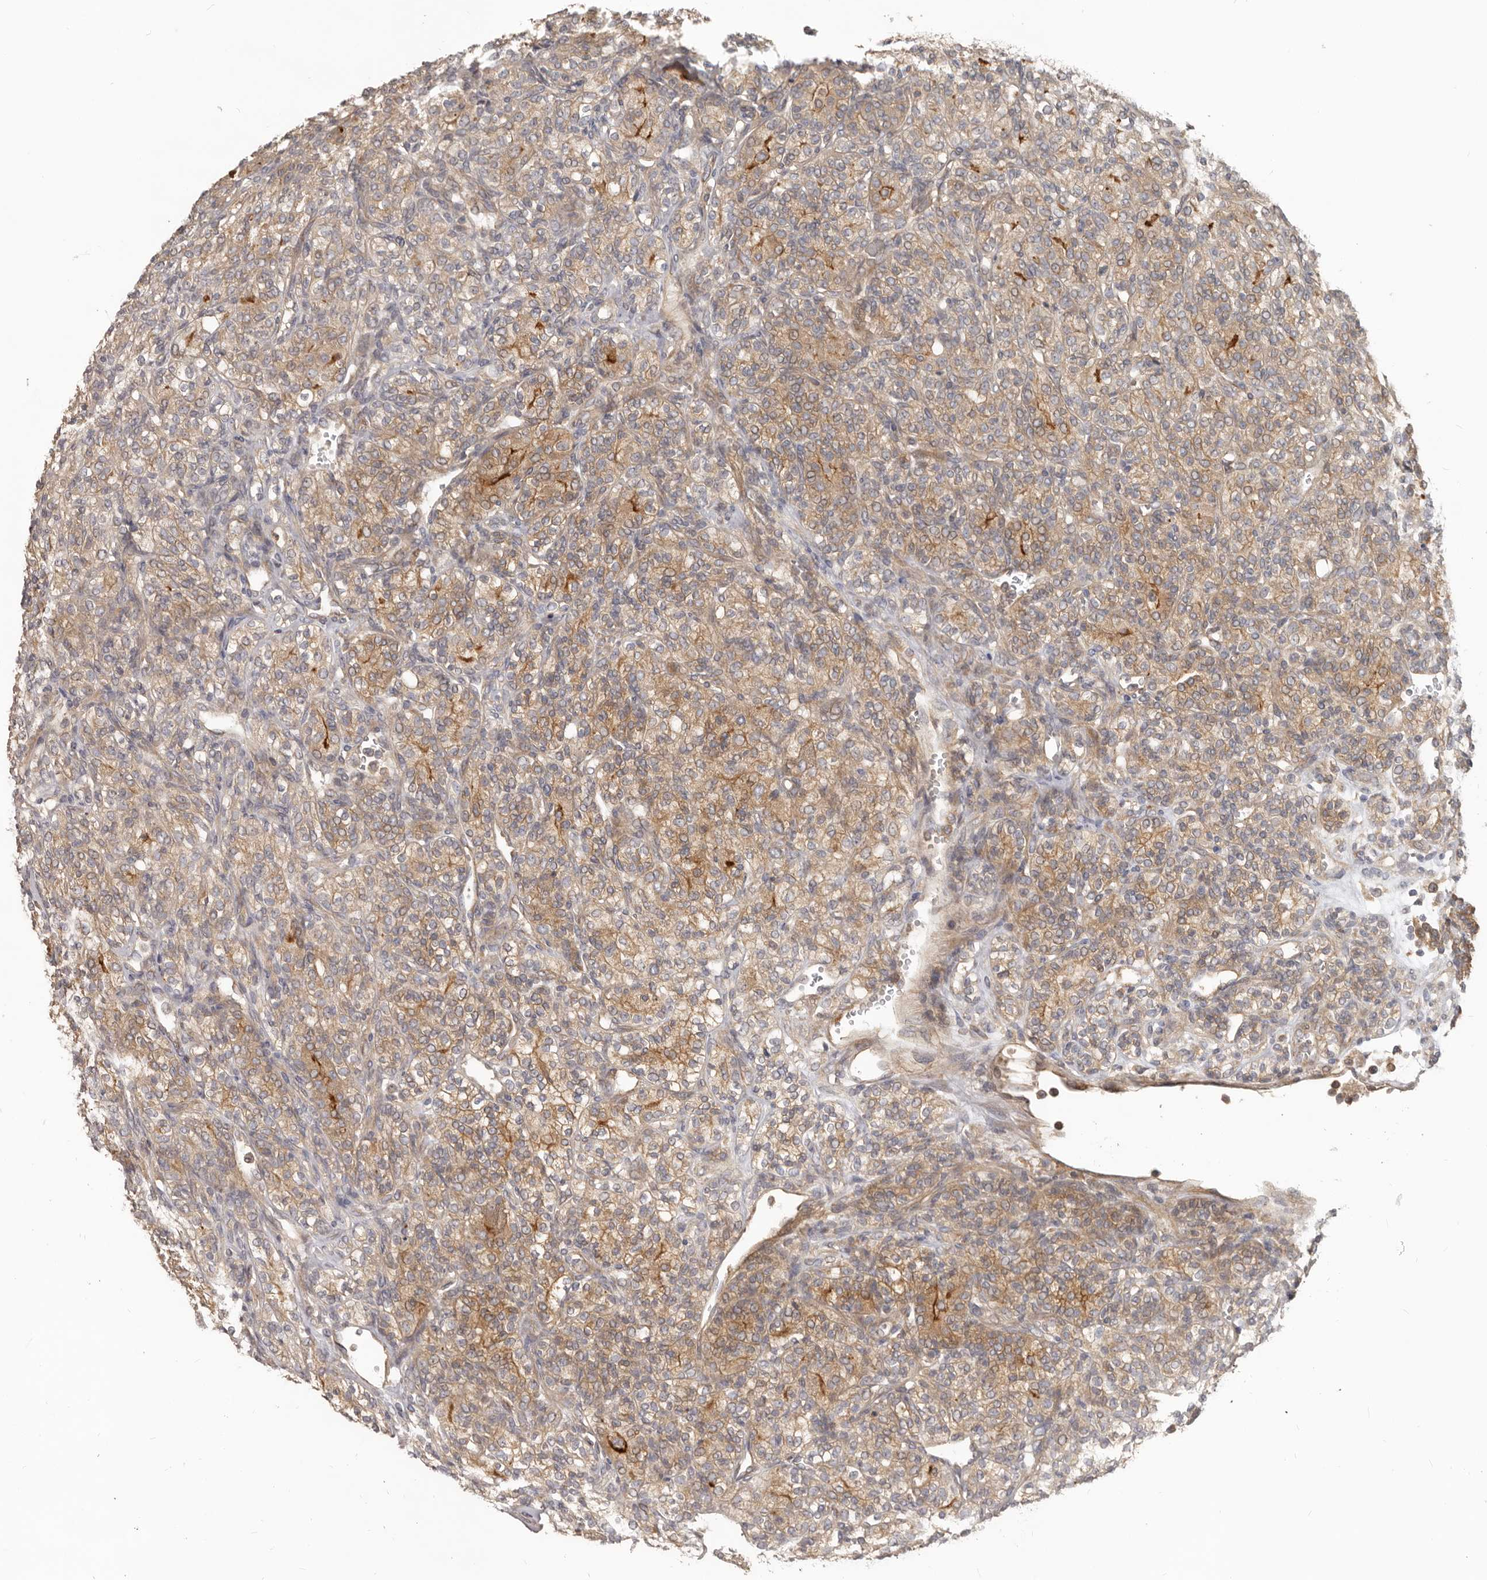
{"staining": {"intensity": "moderate", "quantity": "25%-75%", "location": "cytoplasmic/membranous"}, "tissue": "renal cancer", "cell_type": "Tumor cells", "image_type": "cancer", "snomed": [{"axis": "morphology", "description": "Adenocarcinoma, NOS"}, {"axis": "topography", "description": "Kidney"}], "caption": "Tumor cells exhibit moderate cytoplasmic/membranous positivity in approximately 25%-75% of cells in renal adenocarcinoma.", "gene": "HINT3", "patient": {"sex": "male", "age": 77}}